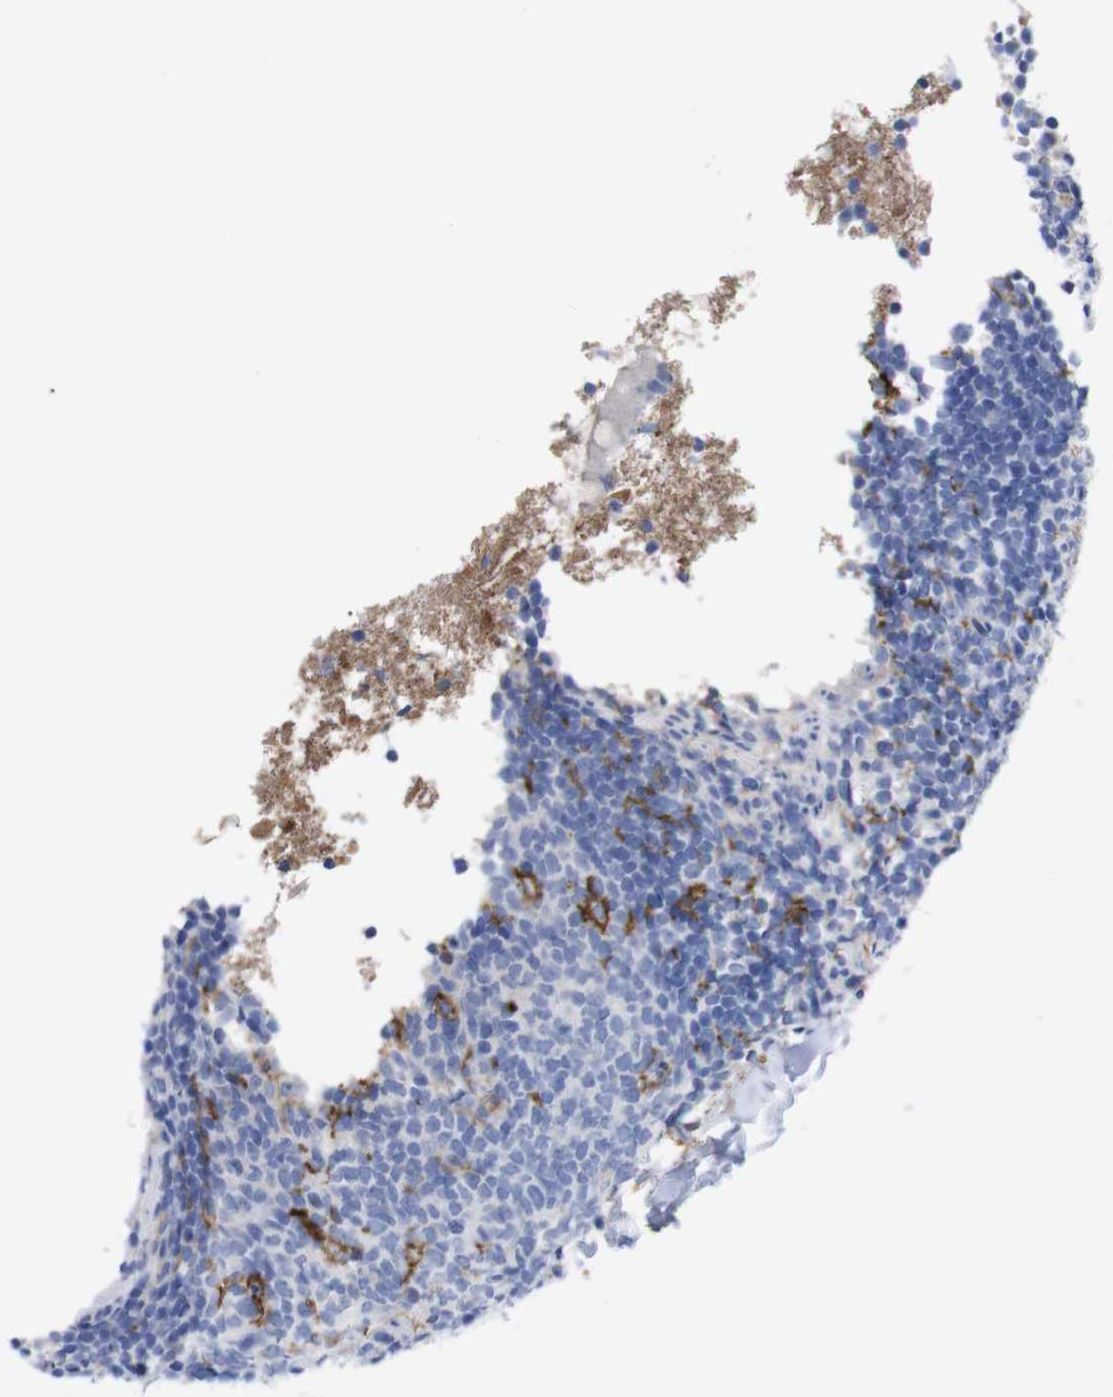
{"staining": {"intensity": "negative", "quantity": "none", "location": "none"}, "tissue": "appendix", "cell_type": "Glandular cells", "image_type": "normal", "snomed": [{"axis": "morphology", "description": "Normal tissue, NOS"}, {"axis": "topography", "description": "Appendix"}], "caption": "The immunohistochemistry micrograph has no significant positivity in glandular cells of appendix.", "gene": "C5AR1", "patient": {"sex": "female", "age": 20}}